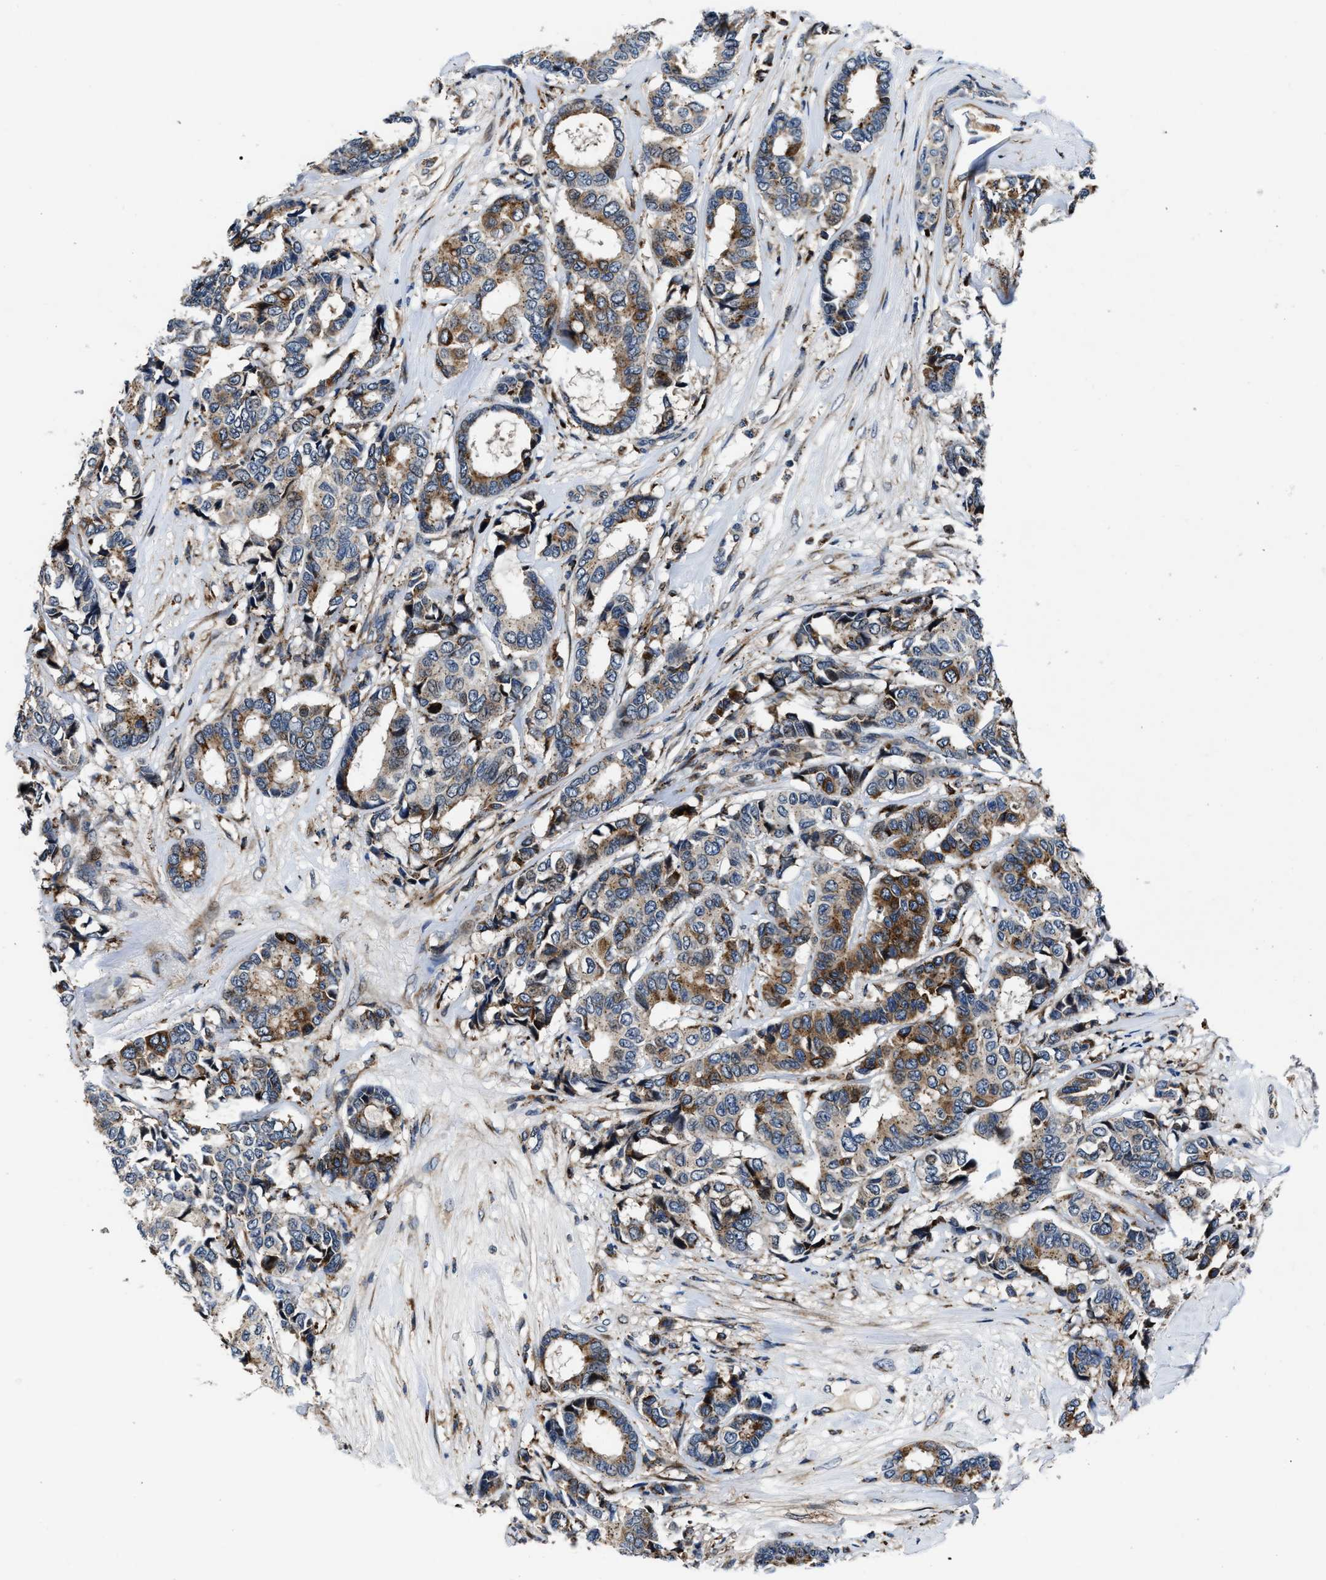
{"staining": {"intensity": "moderate", "quantity": ">75%", "location": "cytoplasmic/membranous"}, "tissue": "breast cancer", "cell_type": "Tumor cells", "image_type": "cancer", "snomed": [{"axis": "morphology", "description": "Duct carcinoma"}, {"axis": "topography", "description": "Breast"}], "caption": "The immunohistochemical stain highlights moderate cytoplasmic/membranous staining in tumor cells of breast cancer (intraductal carcinoma) tissue.", "gene": "C2orf66", "patient": {"sex": "female", "age": 87}}